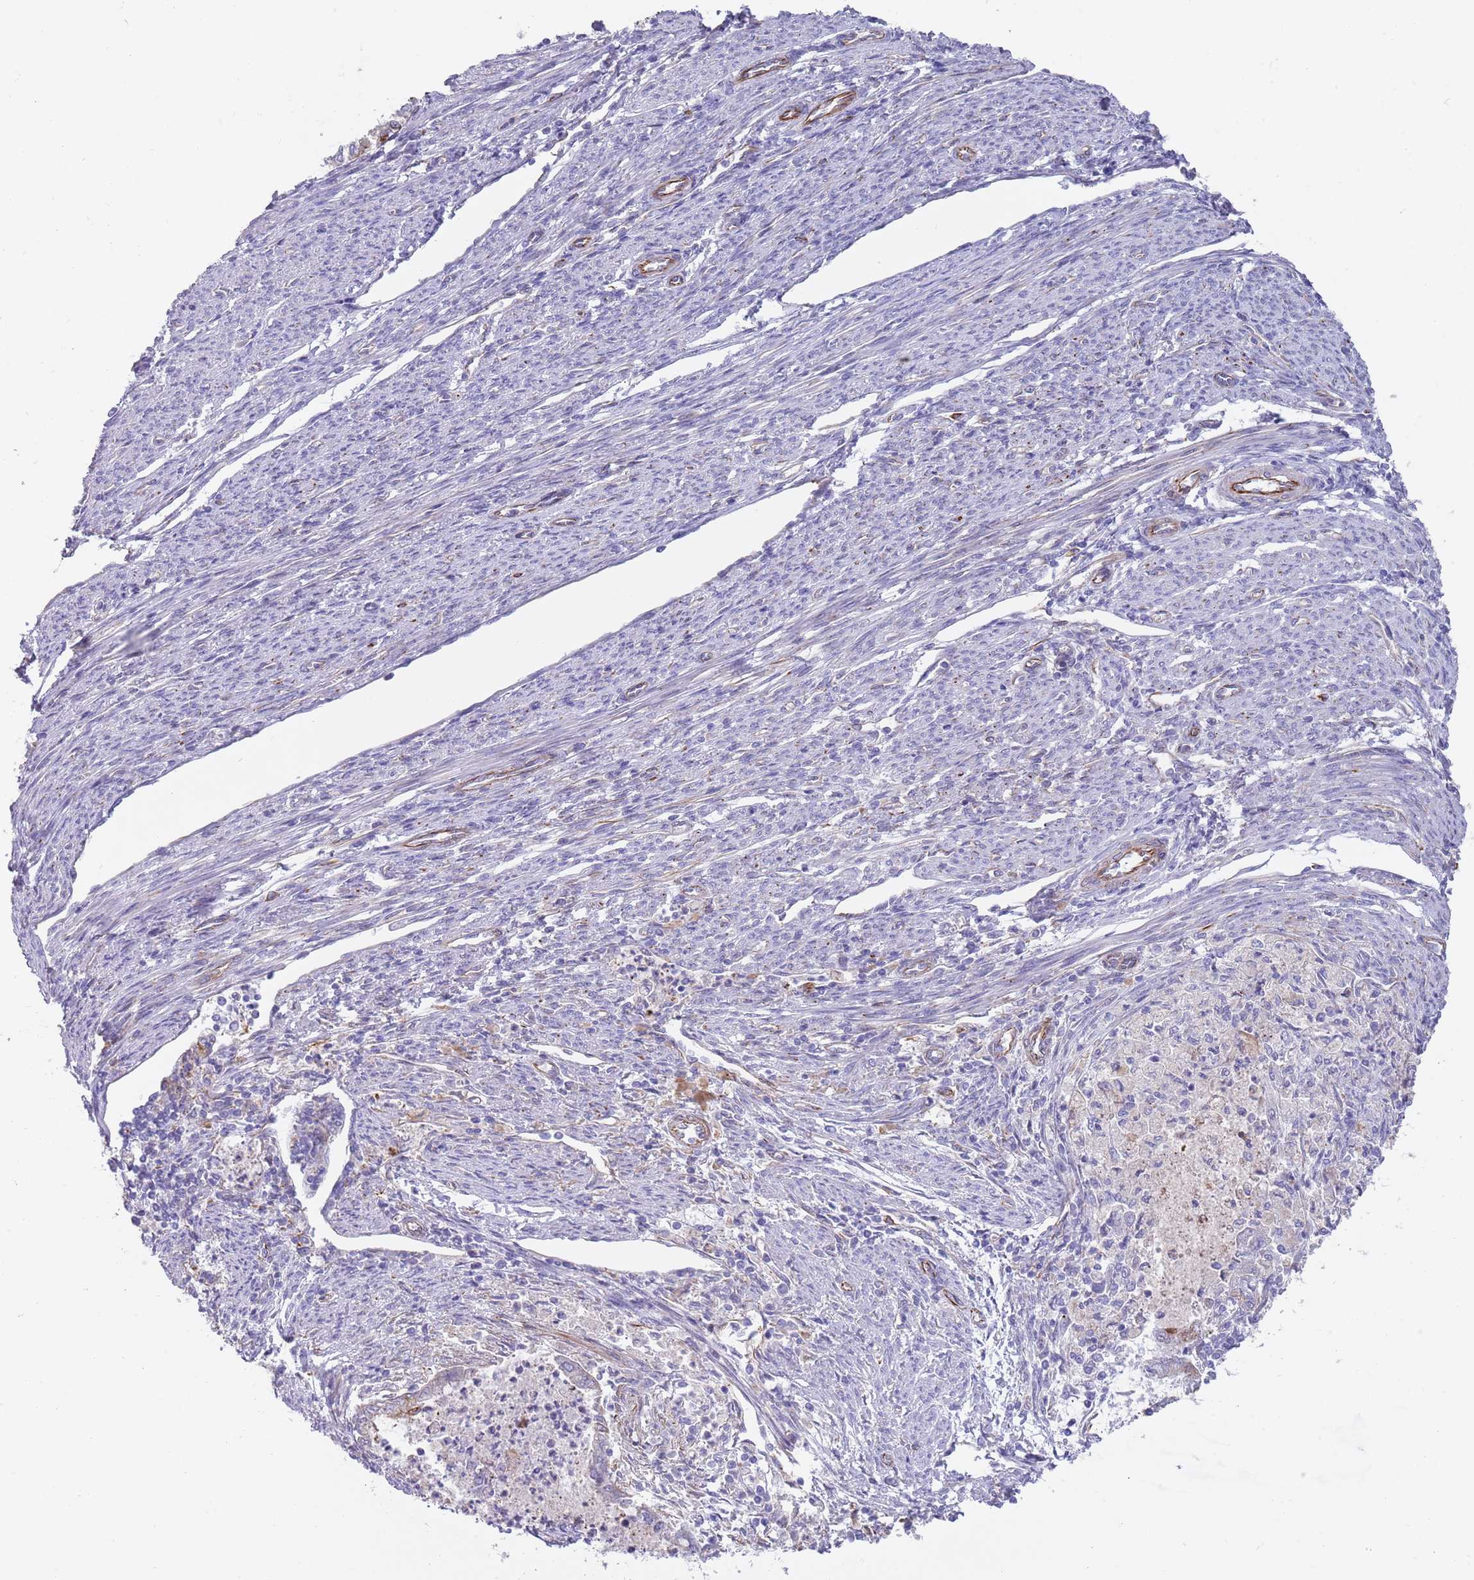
{"staining": {"intensity": "weak", "quantity": "<25%", "location": "cytoplasmic/membranous"}, "tissue": "endometrial cancer", "cell_type": "Tumor cells", "image_type": "cancer", "snomed": [{"axis": "morphology", "description": "Adenocarcinoma, NOS"}, {"axis": "topography", "description": "Endometrium"}], "caption": "Immunohistochemistry photomicrograph of human endometrial adenocarcinoma stained for a protein (brown), which demonstrates no staining in tumor cells.", "gene": "MOGAT1", "patient": {"sex": "female", "age": 79}}